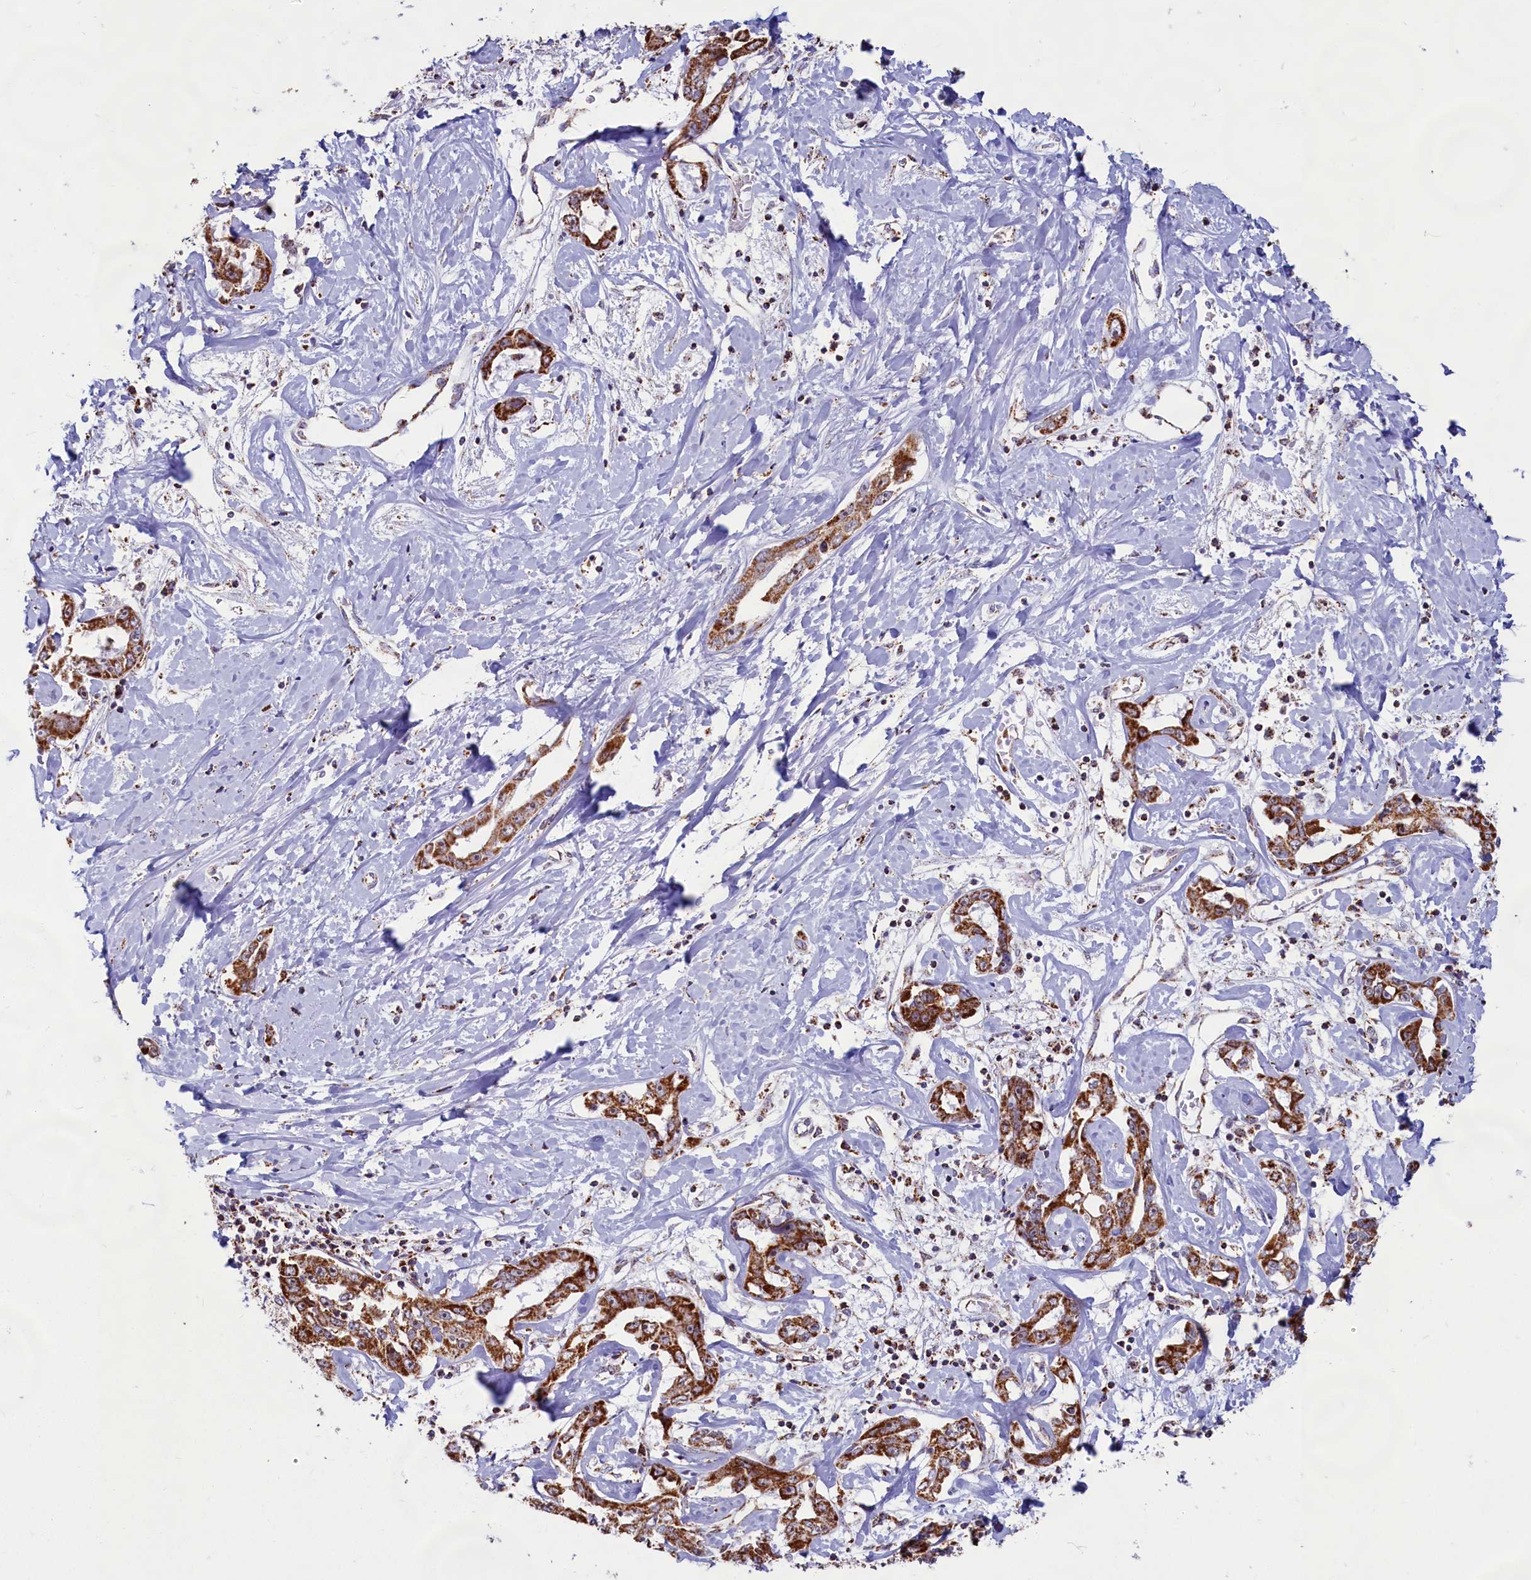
{"staining": {"intensity": "strong", "quantity": ">75%", "location": "cytoplasmic/membranous"}, "tissue": "liver cancer", "cell_type": "Tumor cells", "image_type": "cancer", "snomed": [{"axis": "morphology", "description": "Cholangiocarcinoma"}, {"axis": "topography", "description": "Liver"}], "caption": "Tumor cells exhibit high levels of strong cytoplasmic/membranous positivity in about >75% of cells in human cholangiocarcinoma (liver).", "gene": "C1D", "patient": {"sex": "male", "age": 59}}